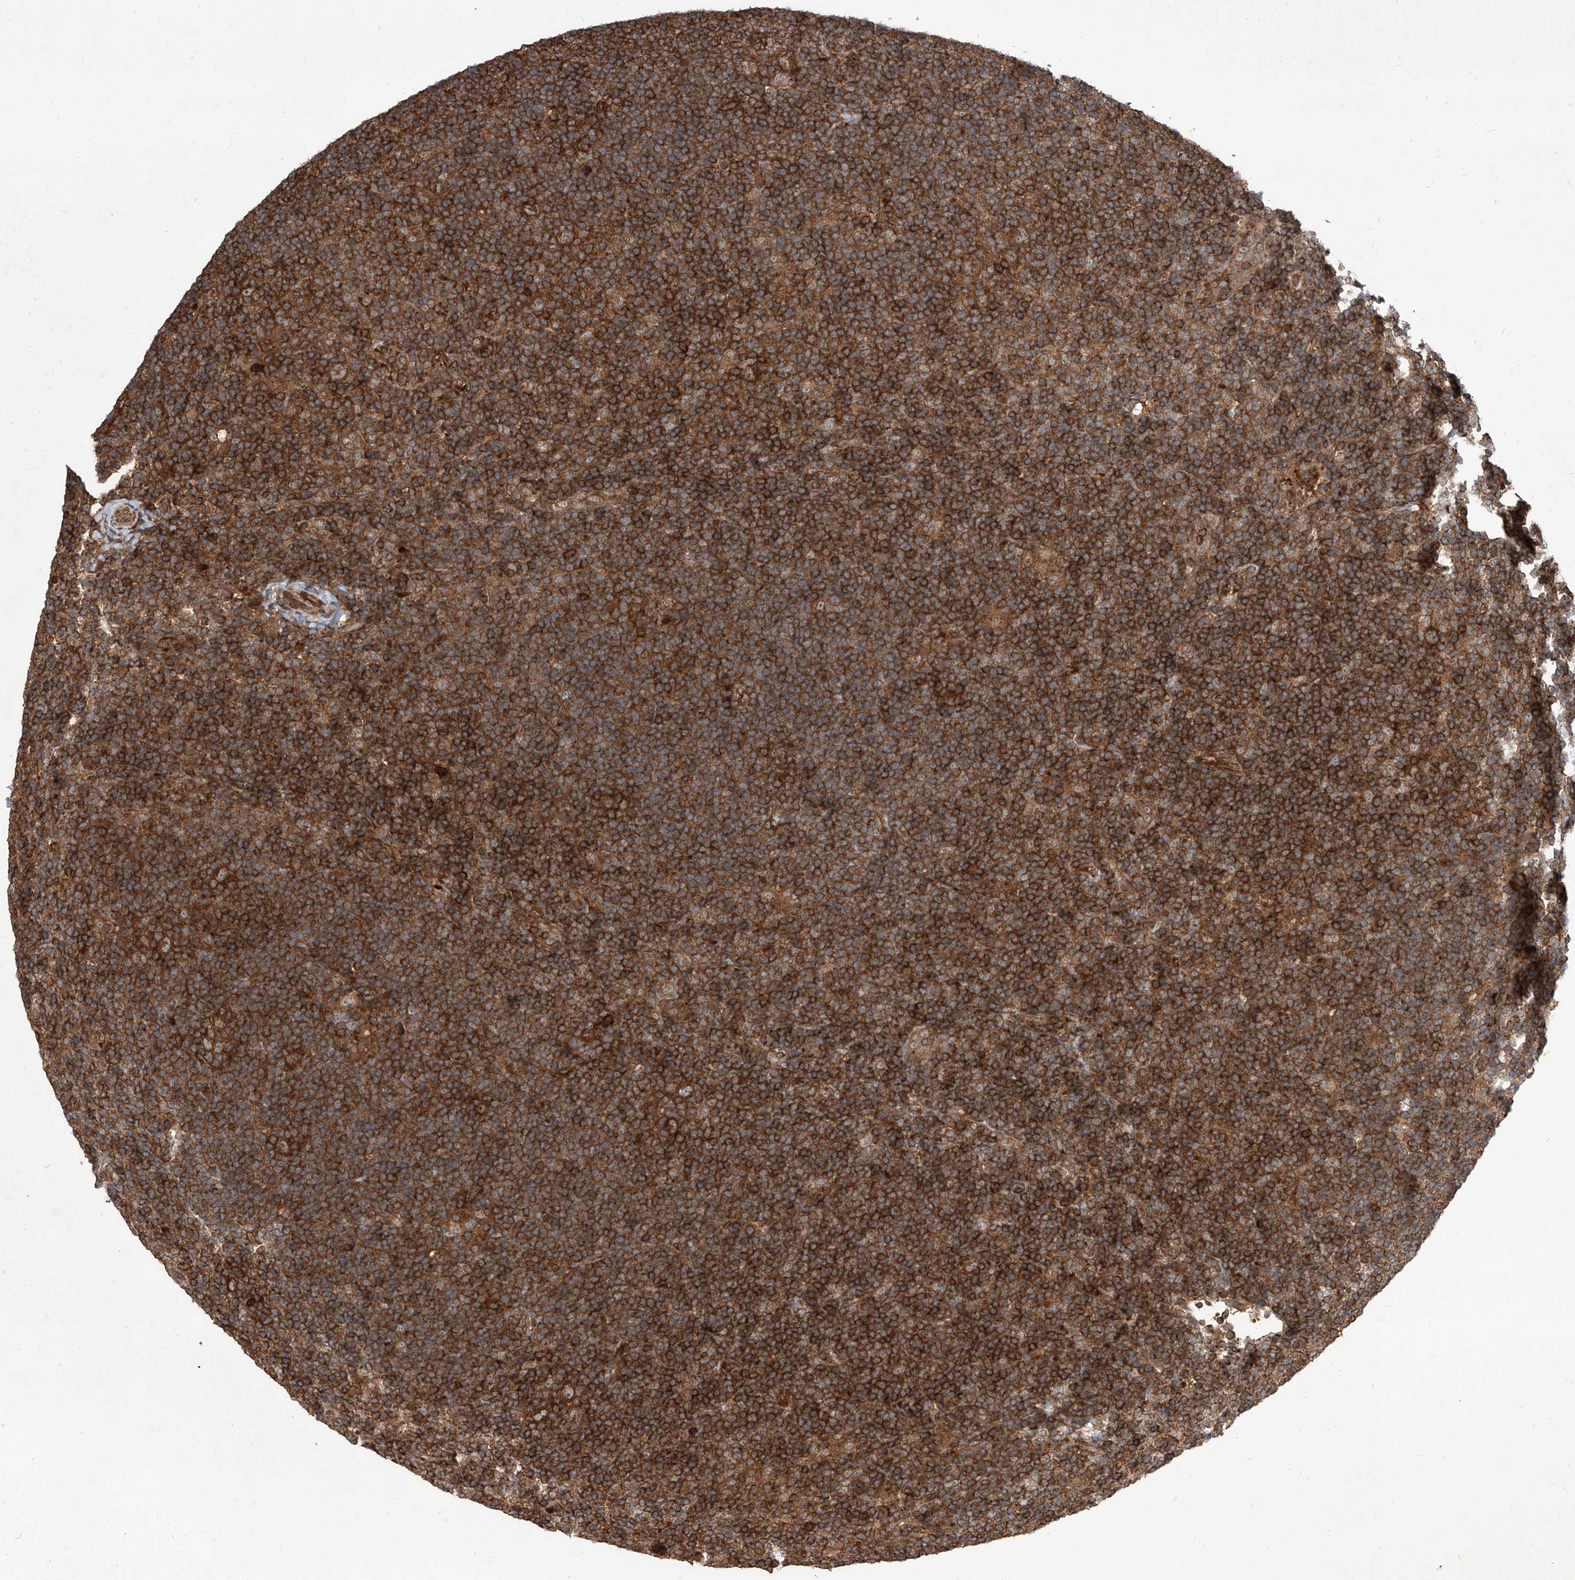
{"staining": {"intensity": "strong", "quantity": "25%-75%", "location": "cytoplasmic/membranous"}, "tissue": "lymphoma", "cell_type": "Tumor cells", "image_type": "cancer", "snomed": [{"axis": "morphology", "description": "Hodgkin's disease, NOS"}, {"axis": "topography", "description": "Lymph node"}], "caption": "DAB (3,3'-diaminobenzidine) immunohistochemical staining of human lymphoma displays strong cytoplasmic/membranous protein expression in approximately 25%-75% of tumor cells. (DAB IHC, brown staining for protein, blue staining for nuclei).", "gene": "MAGED2", "patient": {"sex": "female", "age": 57}}